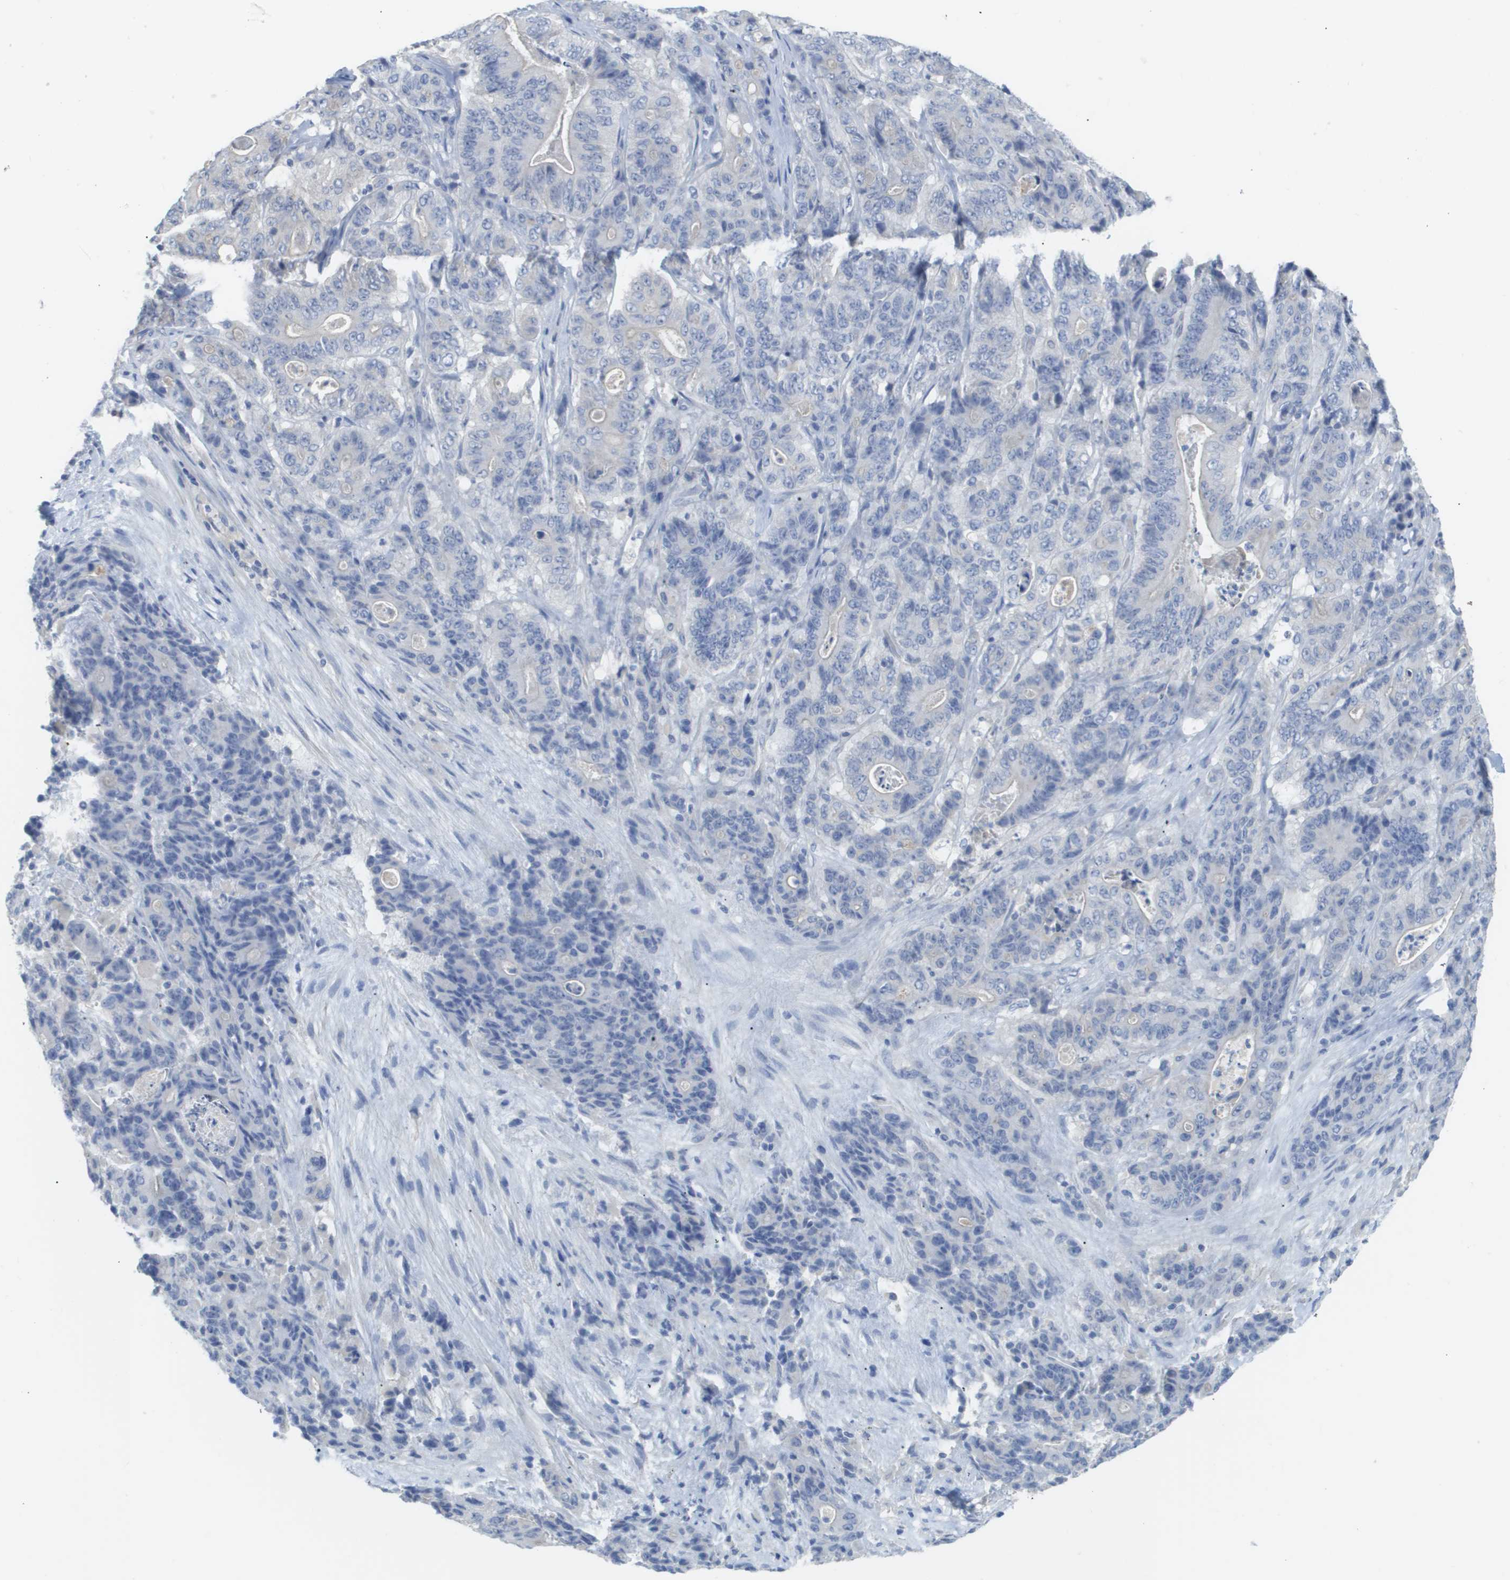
{"staining": {"intensity": "negative", "quantity": "none", "location": "none"}, "tissue": "stomach cancer", "cell_type": "Tumor cells", "image_type": "cancer", "snomed": [{"axis": "morphology", "description": "Adenocarcinoma, NOS"}, {"axis": "topography", "description": "Stomach"}], "caption": "High power microscopy histopathology image of an immunohistochemistry (IHC) image of stomach adenocarcinoma, revealing no significant positivity in tumor cells.", "gene": "MYL3", "patient": {"sex": "female", "age": 73}}